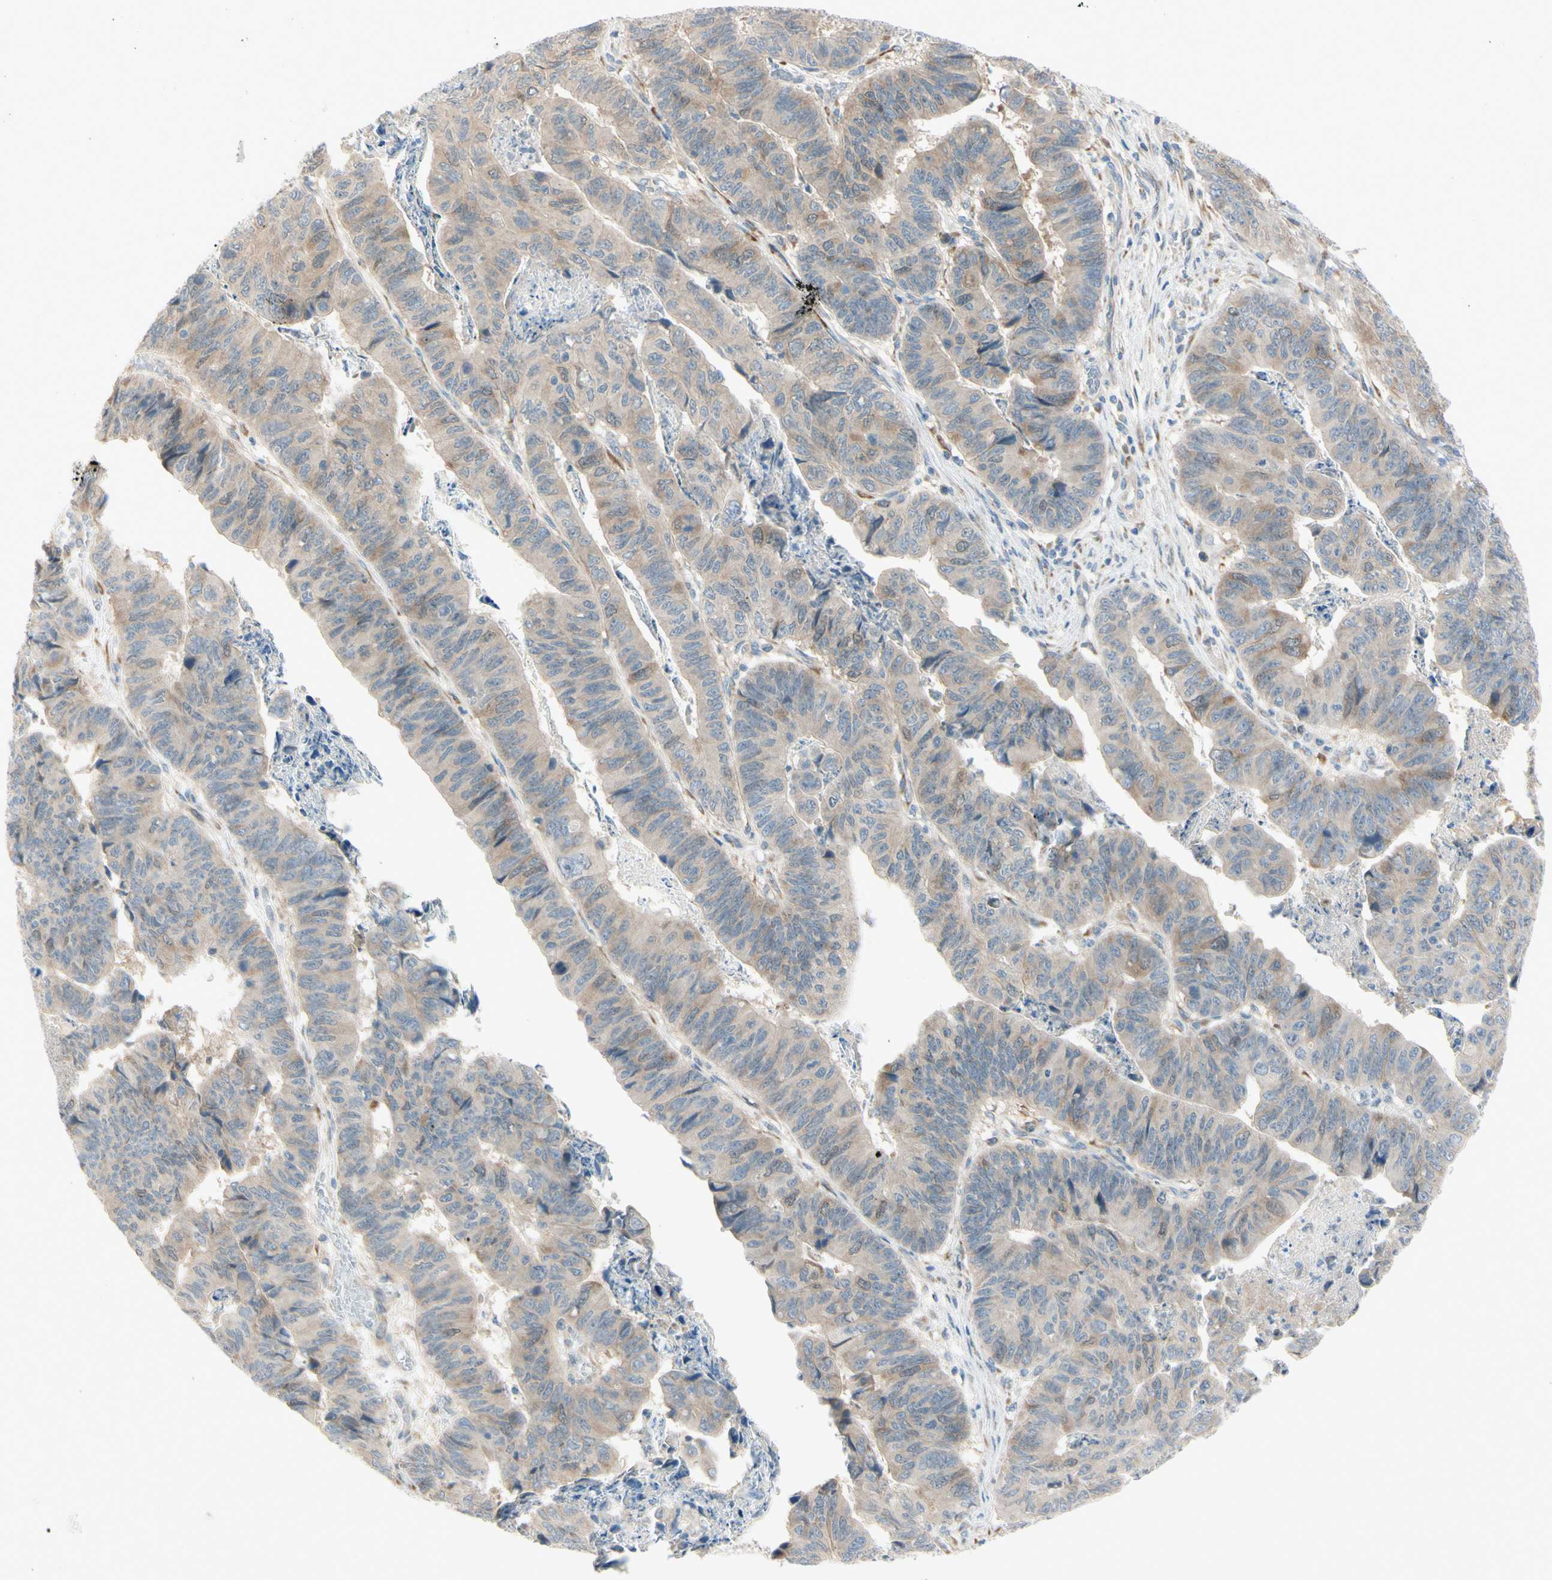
{"staining": {"intensity": "weak", "quantity": "25%-75%", "location": "cytoplasmic/membranous"}, "tissue": "stomach cancer", "cell_type": "Tumor cells", "image_type": "cancer", "snomed": [{"axis": "morphology", "description": "Adenocarcinoma, NOS"}, {"axis": "topography", "description": "Stomach, lower"}], "caption": "Protein staining of adenocarcinoma (stomach) tissue exhibits weak cytoplasmic/membranous positivity in approximately 25%-75% of tumor cells.", "gene": "PTTG1", "patient": {"sex": "male", "age": 77}}